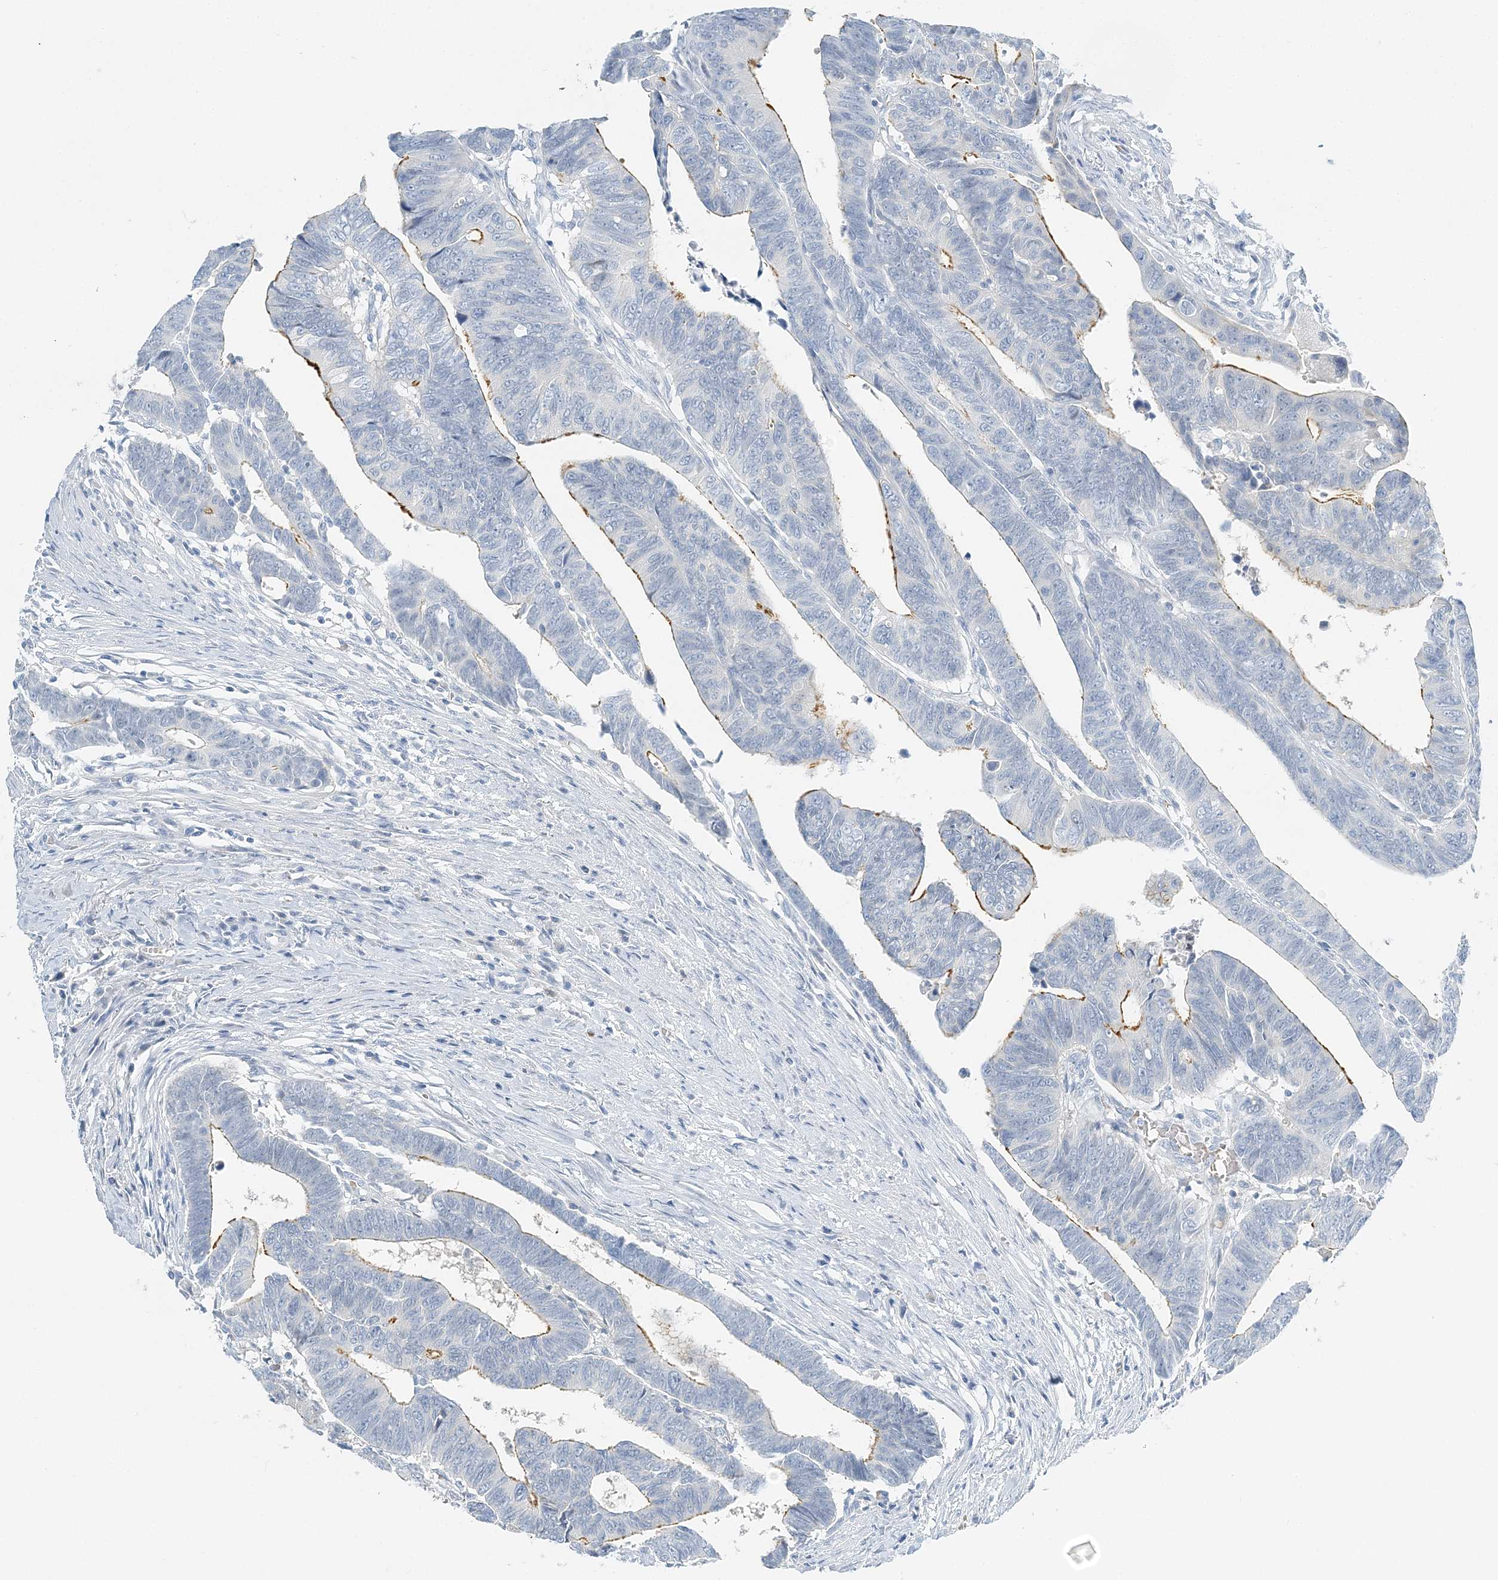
{"staining": {"intensity": "strong", "quantity": "<25%", "location": "cytoplasmic/membranous"}, "tissue": "colorectal cancer", "cell_type": "Tumor cells", "image_type": "cancer", "snomed": [{"axis": "morphology", "description": "Adenocarcinoma, NOS"}, {"axis": "topography", "description": "Rectum"}], "caption": "The immunohistochemical stain highlights strong cytoplasmic/membranous expression in tumor cells of adenocarcinoma (colorectal) tissue.", "gene": "VILL", "patient": {"sex": "female", "age": 65}}